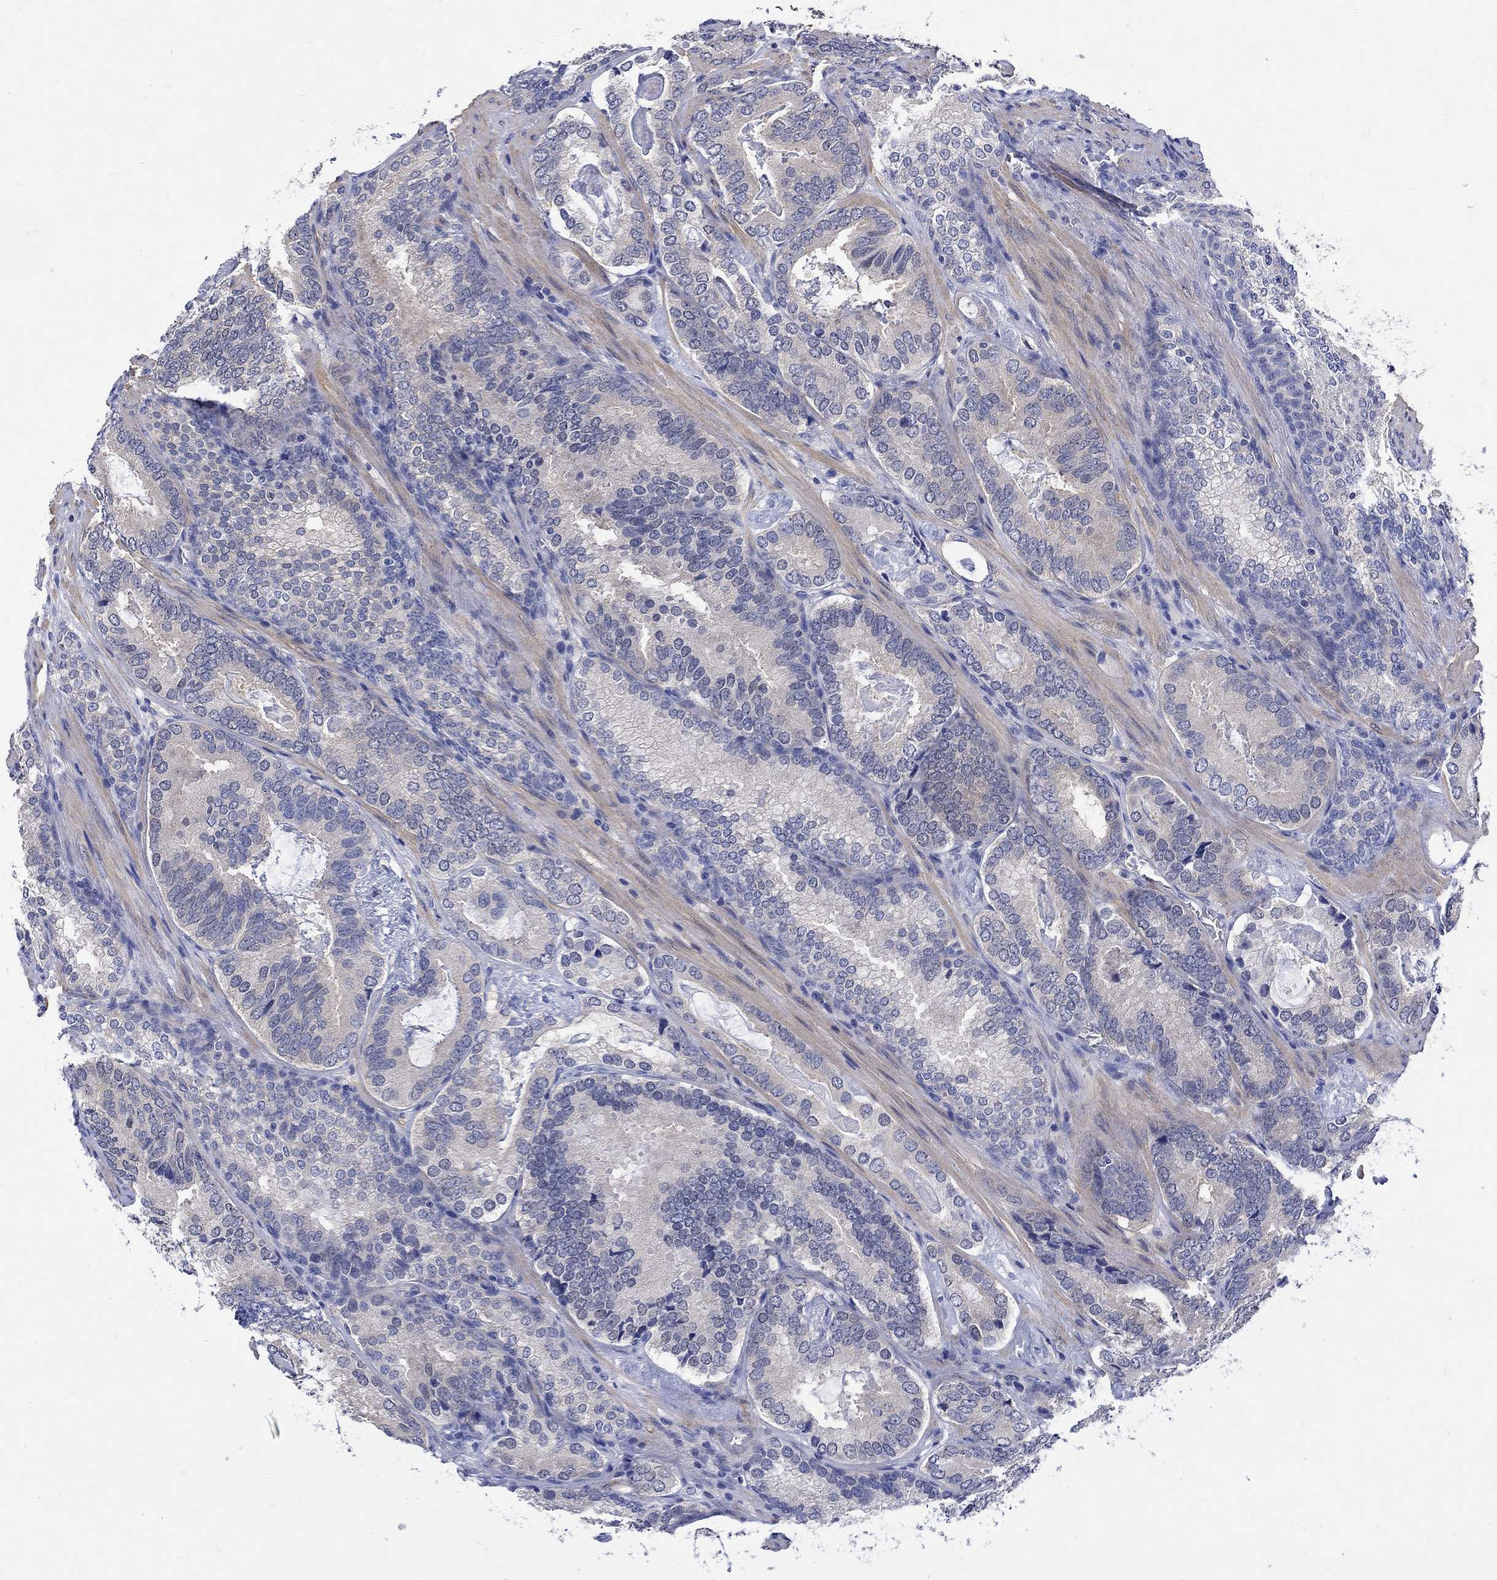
{"staining": {"intensity": "negative", "quantity": "none", "location": "none"}, "tissue": "prostate cancer", "cell_type": "Tumor cells", "image_type": "cancer", "snomed": [{"axis": "morphology", "description": "Adenocarcinoma, Low grade"}, {"axis": "topography", "description": "Prostate"}], "caption": "Tumor cells are negative for brown protein staining in prostate cancer. (Brightfield microscopy of DAB IHC at high magnification).", "gene": "MSI1", "patient": {"sex": "male", "age": 60}}